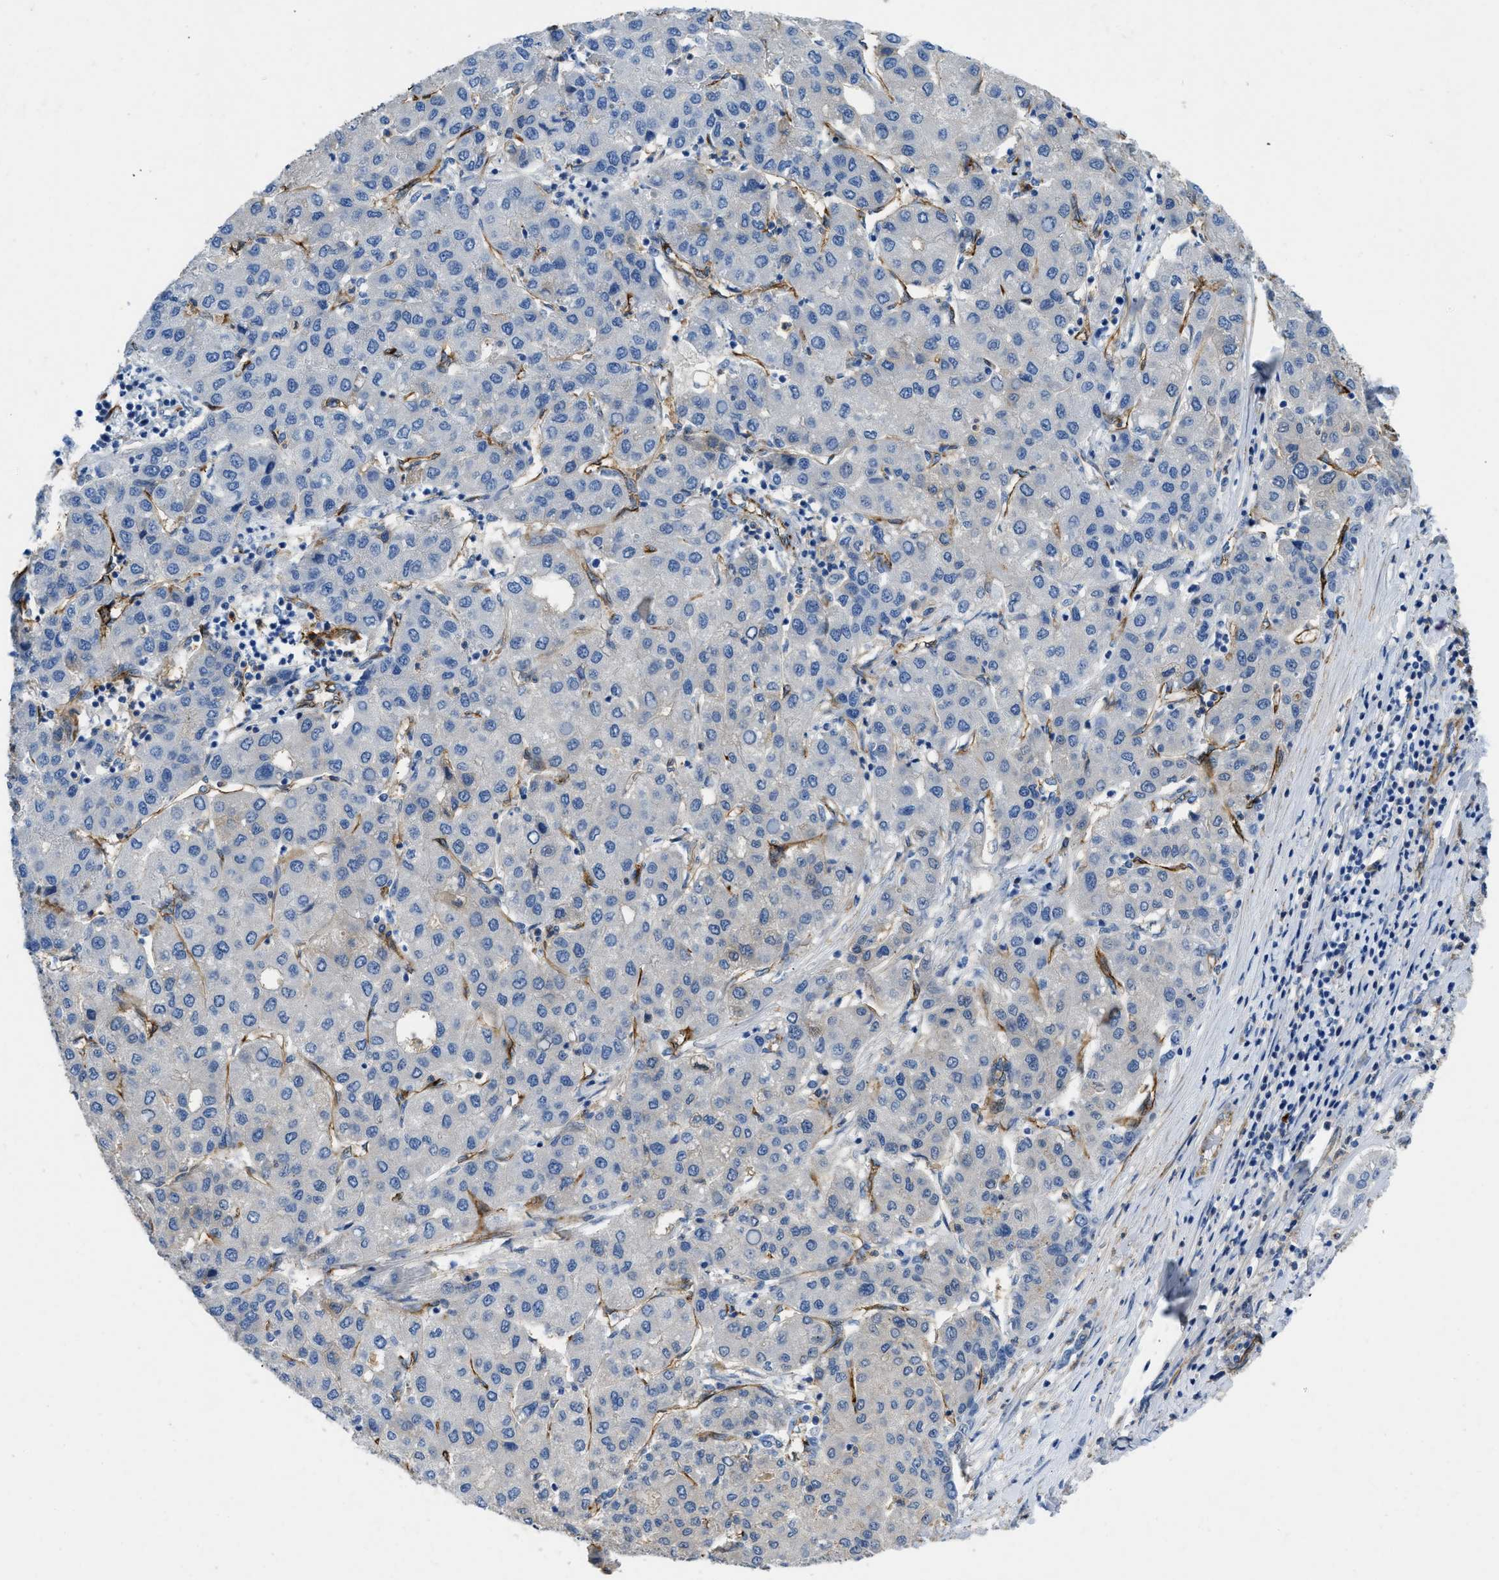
{"staining": {"intensity": "negative", "quantity": "none", "location": "none"}, "tissue": "liver cancer", "cell_type": "Tumor cells", "image_type": "cancer", "snomed": [{"axis": "morphology", "description": "Carcinoma, Hepatocellular, NOS"}, {"axis": "topography", "description": "Liver"}], "caption": "Immunohistochemical staining of human liver cancer exhibits no significant positivity in tumor cells.", "gene": "SPEG", "patient": {"sex": "male", "age": 65}}